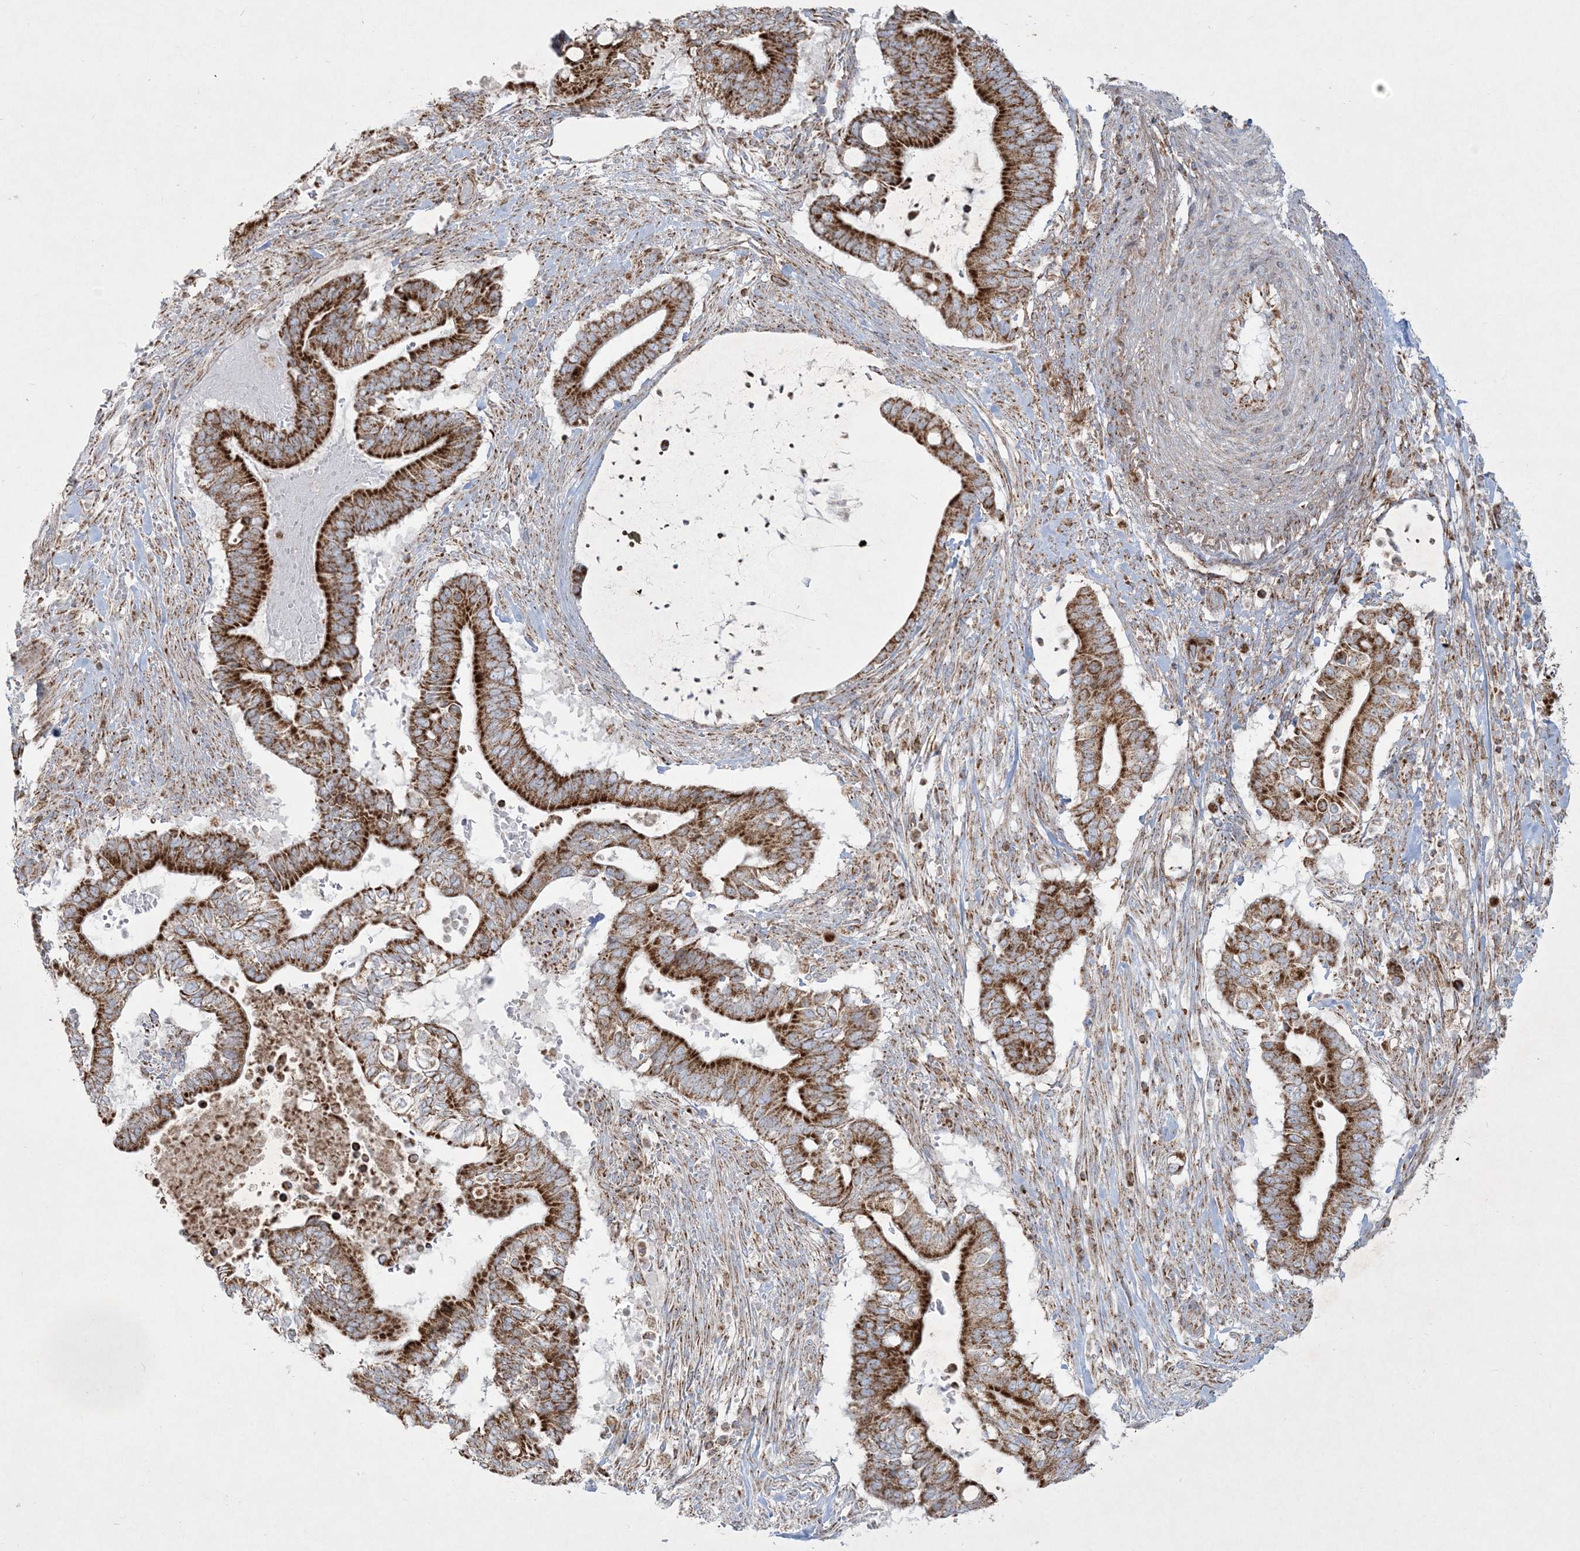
{"staining": {"intensity": "strong", "quantity": ">75%", "location": "cytoplasmic/membranous"}, "tissue": "pancreatic cancer", "cell_type": "Tumor cells", "image_type": "cancer", "snomed": [{"axis": "morphology", "description": "Adenocarcinoma, NOS"}, {"axis": "topography", "description": "Pancreas"}], "caption": "Pancreatic cancer (adenocarcinoma) stained with a protein marker exhibits strong staining in tumor cells.", "gene": "BEND4", "patient": {"sex": "male", "age": 68}}